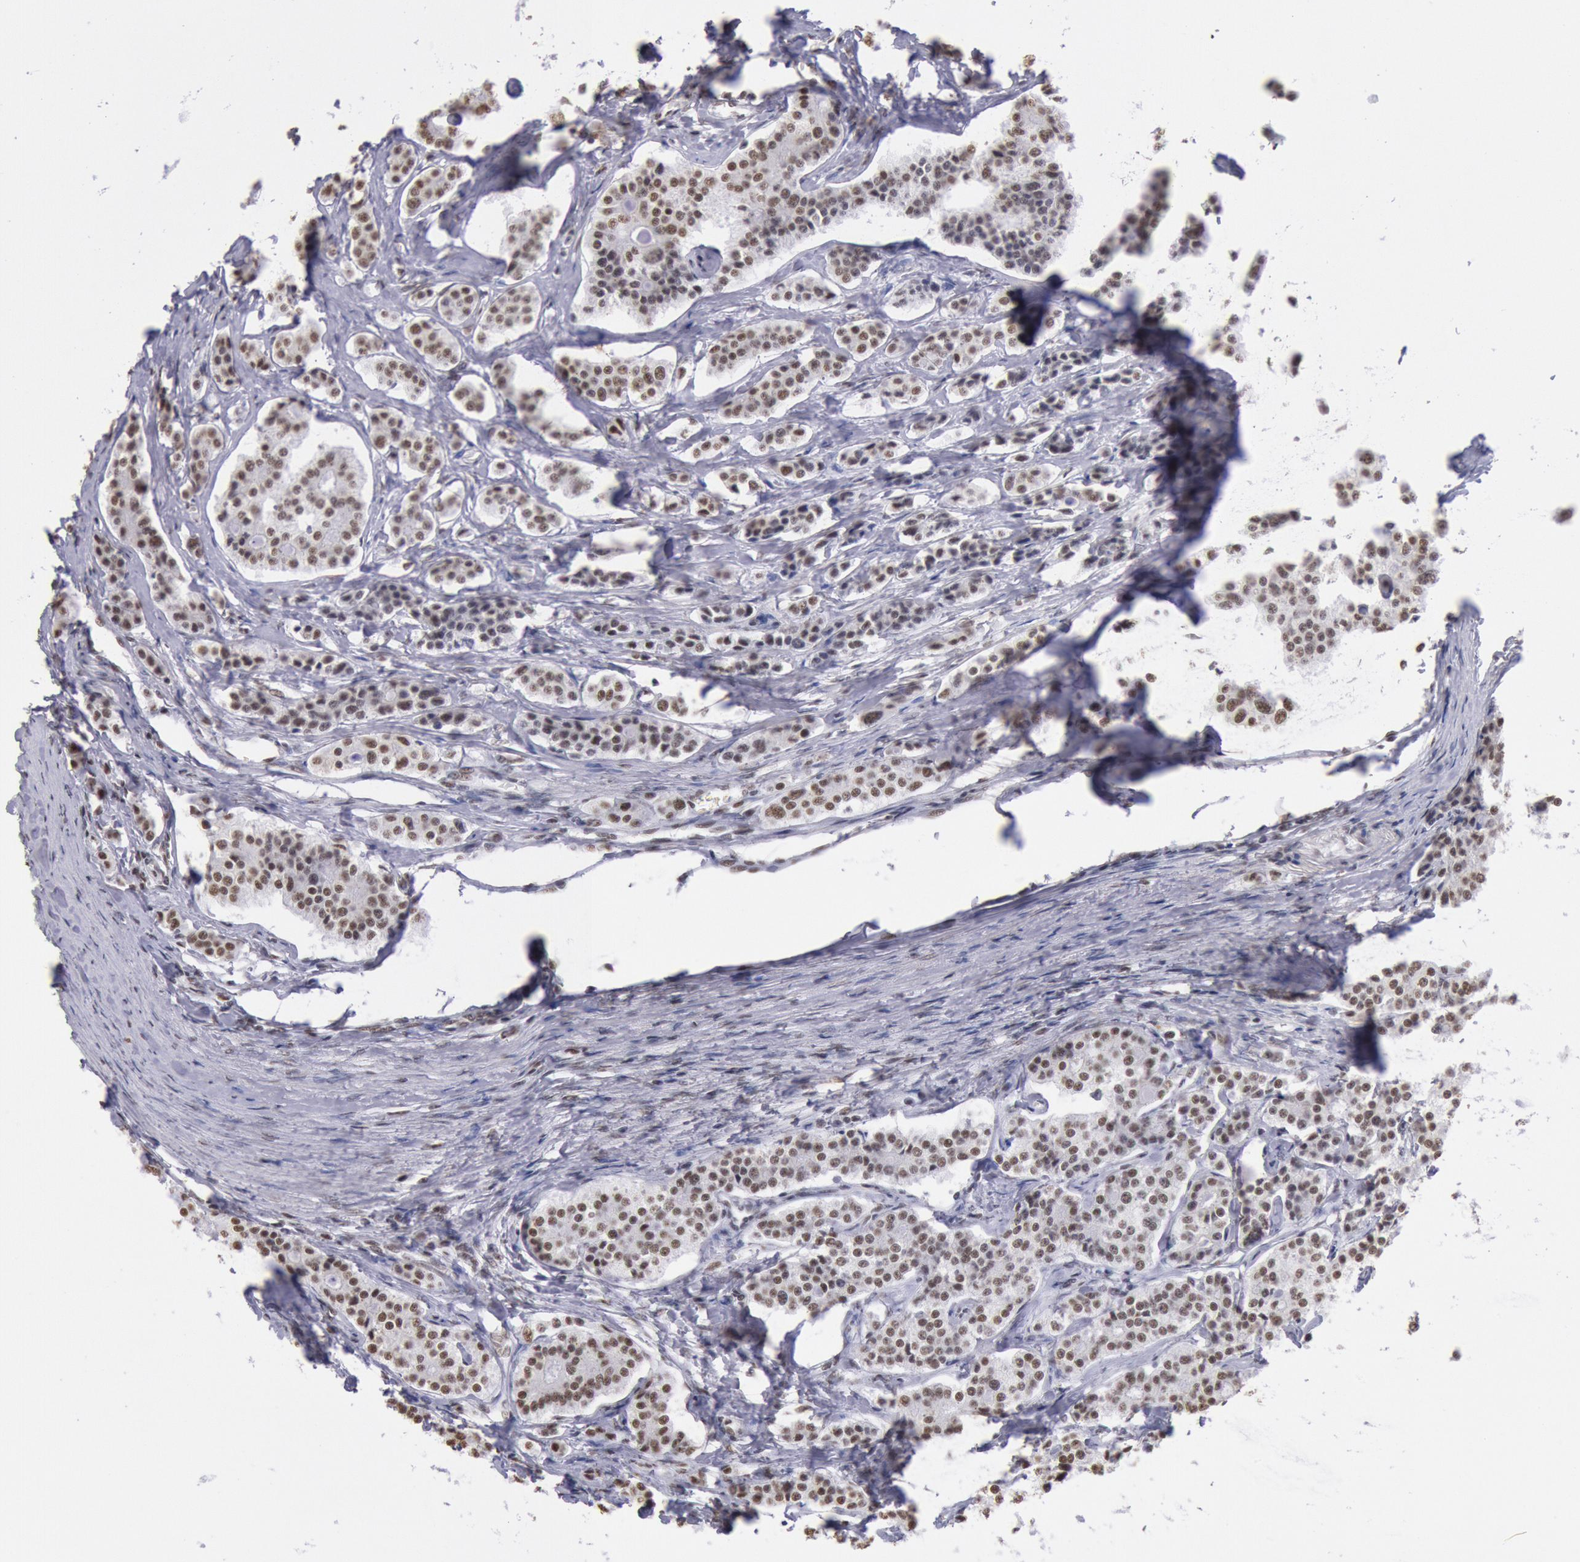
{"staining": {"intensity": "moderate", "quantity": ">75%", "location": "nuclear"}, "tissue": "carcinoid", "cell_type": "Tumor cells", "image_type": "cancer", "snomed": [{"axis": "morphology", "description": "Carcinoid, malignant, NOS"}, {"axis": "topography", "description": "Small intestine"}], "caption": "Malignant carcinoid stained with a protein marker reveals moderate staining in tumor cells.", "gene": "SNRPD3", "patient": {"sex": "male", "age": 63}}